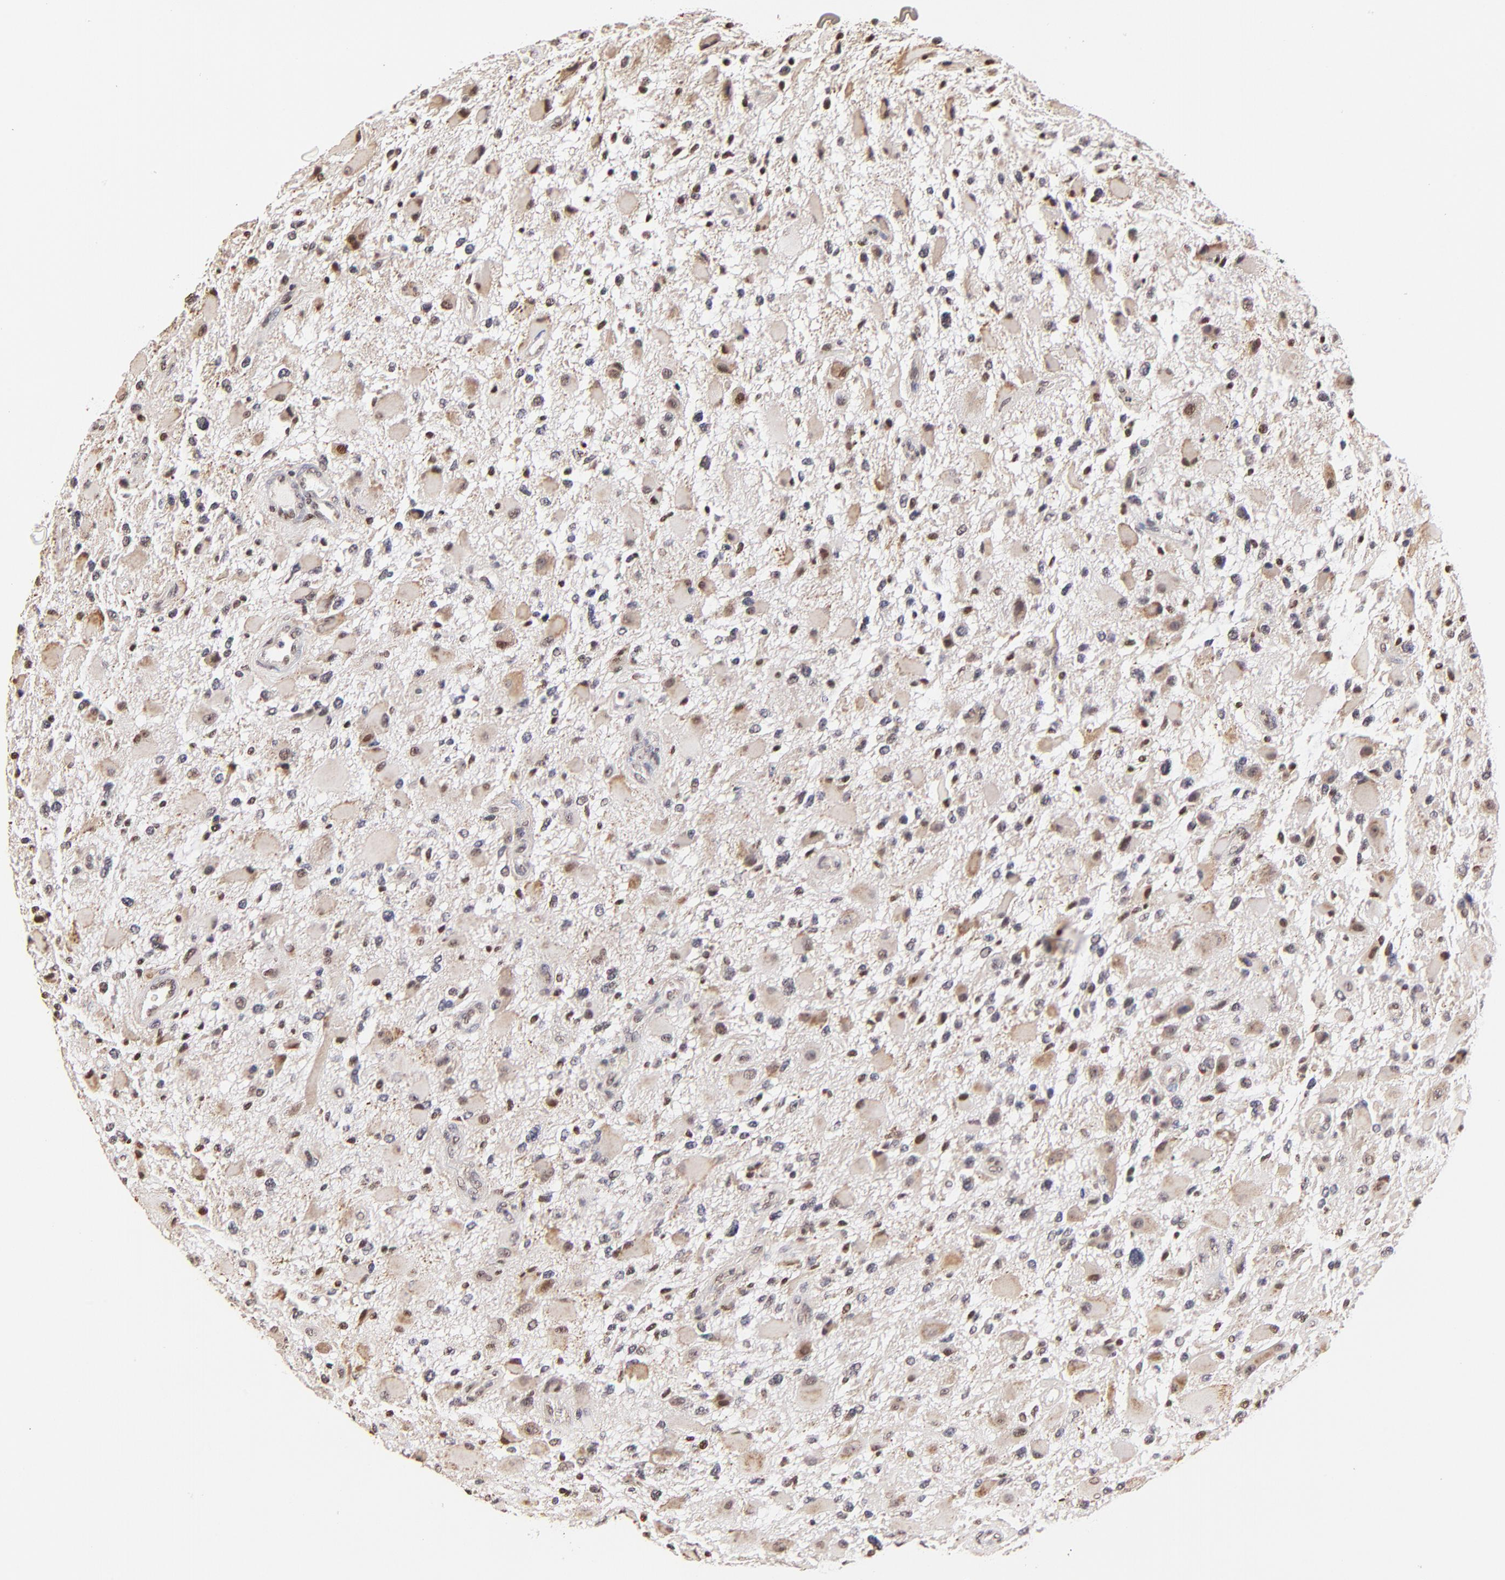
{"staining": {"intensity": "weak", "quantity": "25%-75%", "location": "cytoplasmic/membranous,nuclear"}, "tissue": "glioma", "cell_type": "Tumor cells", "image_type": "cancer", "snomed": [{"axis": "morphology", "description": "Glioma, malignant, High grade"}, {"axis": "topography", "description": "Brain"}], "caption": "Glioma was stained to show a protein in brown. There is low levels of weak cytoplasmic/membranous and nuclear staining in approximately 25%-75% of tumor cells.", "gene": "ZNF670", "patient": {"sex": "female", "age": 60}}